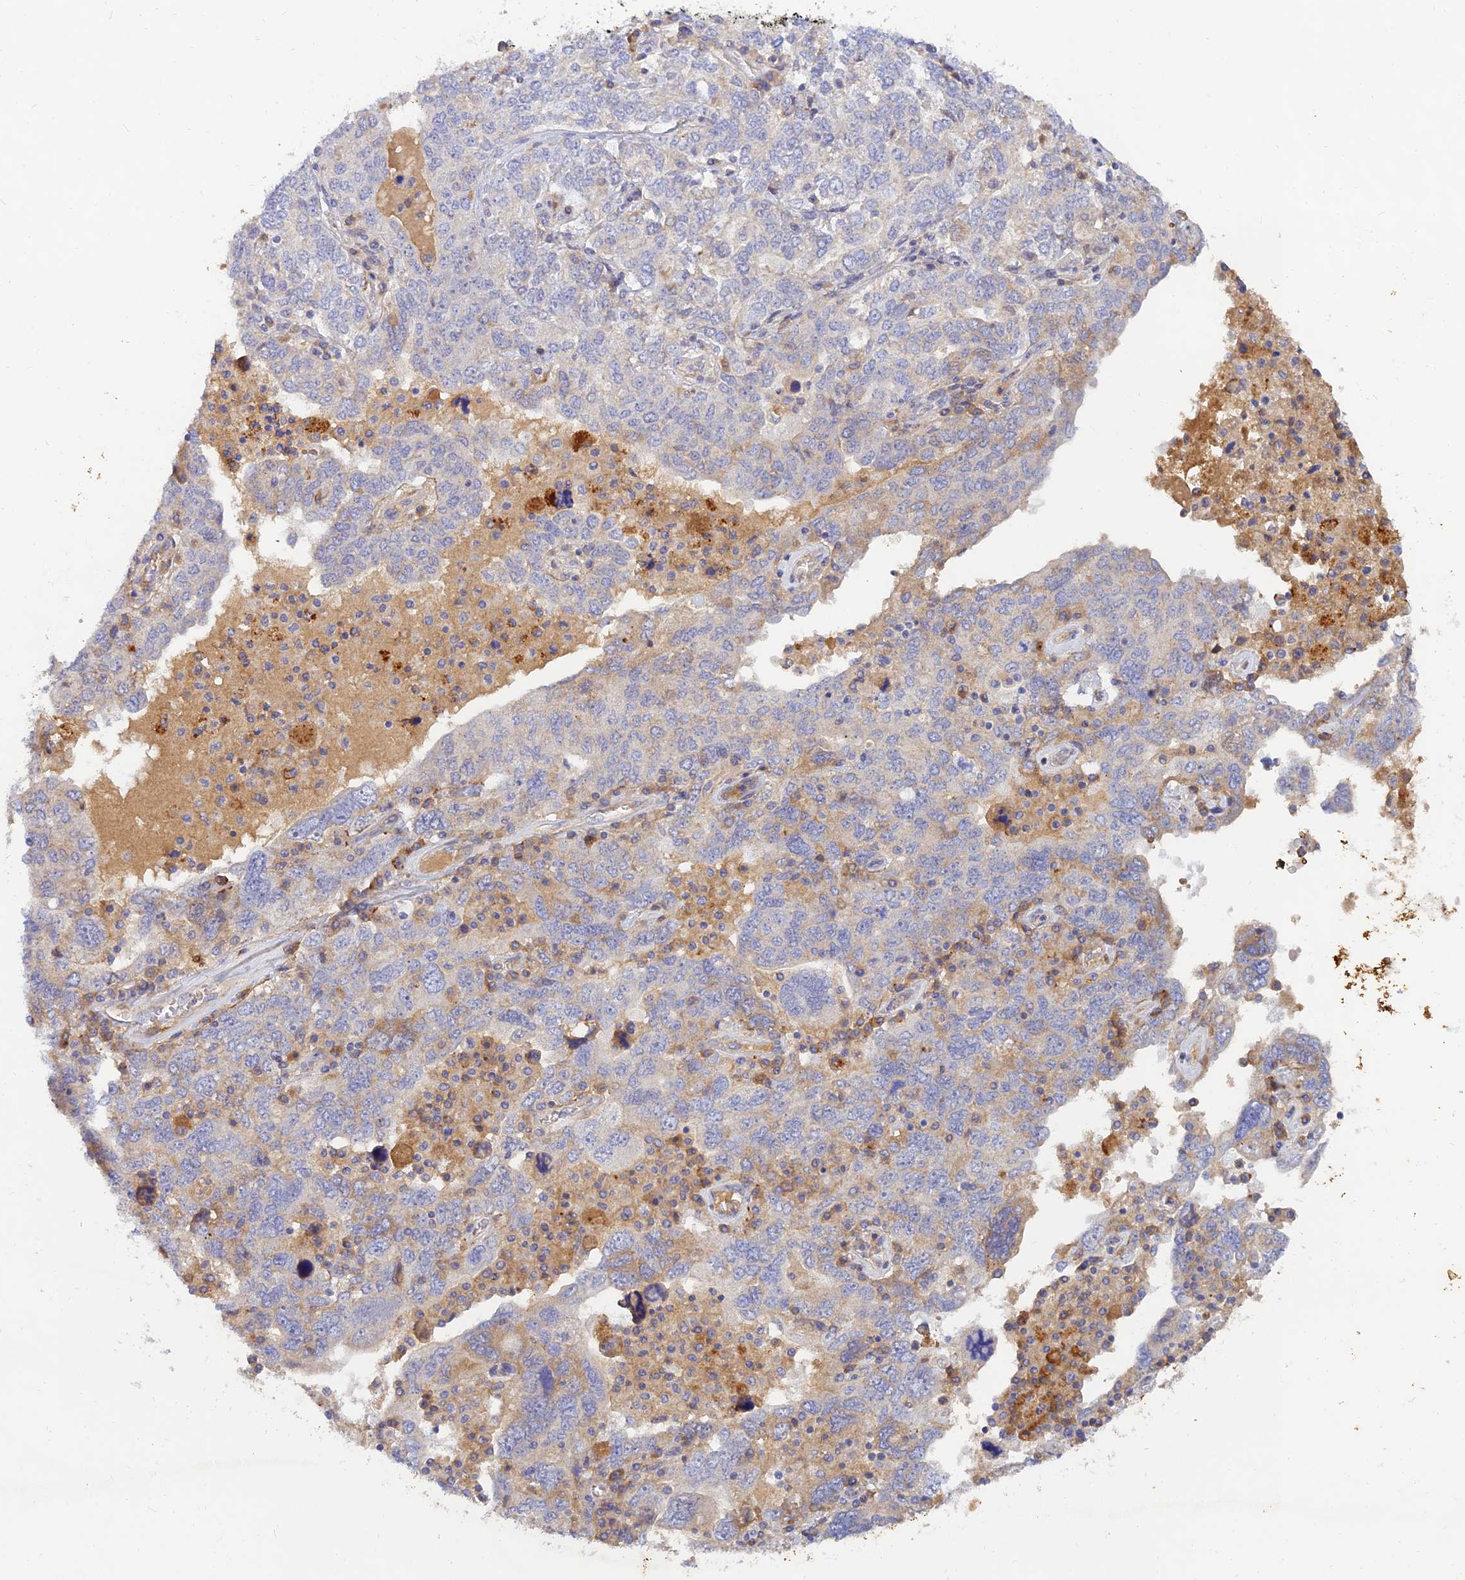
{"staining": {"intensity": "negative", "quantity": "none", "location": "none"}, "tissue": "ovarian cancer", "cell_type": "Tumor cells", "image_type": "cancer", "snomed": [{"axis": "morphology", "description": "Carcinoma, endometroid"}, {"axis": "topography", "description": "Ovary"}], "caption": "Immunohistochemistry image of human endometroid carcinoma (ovarian) stained for a protein (brown), which exhibits no staining in tumor cells. (Immunohistochemistry, brightfield microscopy, high magnification).", "gene": "ACSM5", "patient": {"sex": "female", "age": 62}}